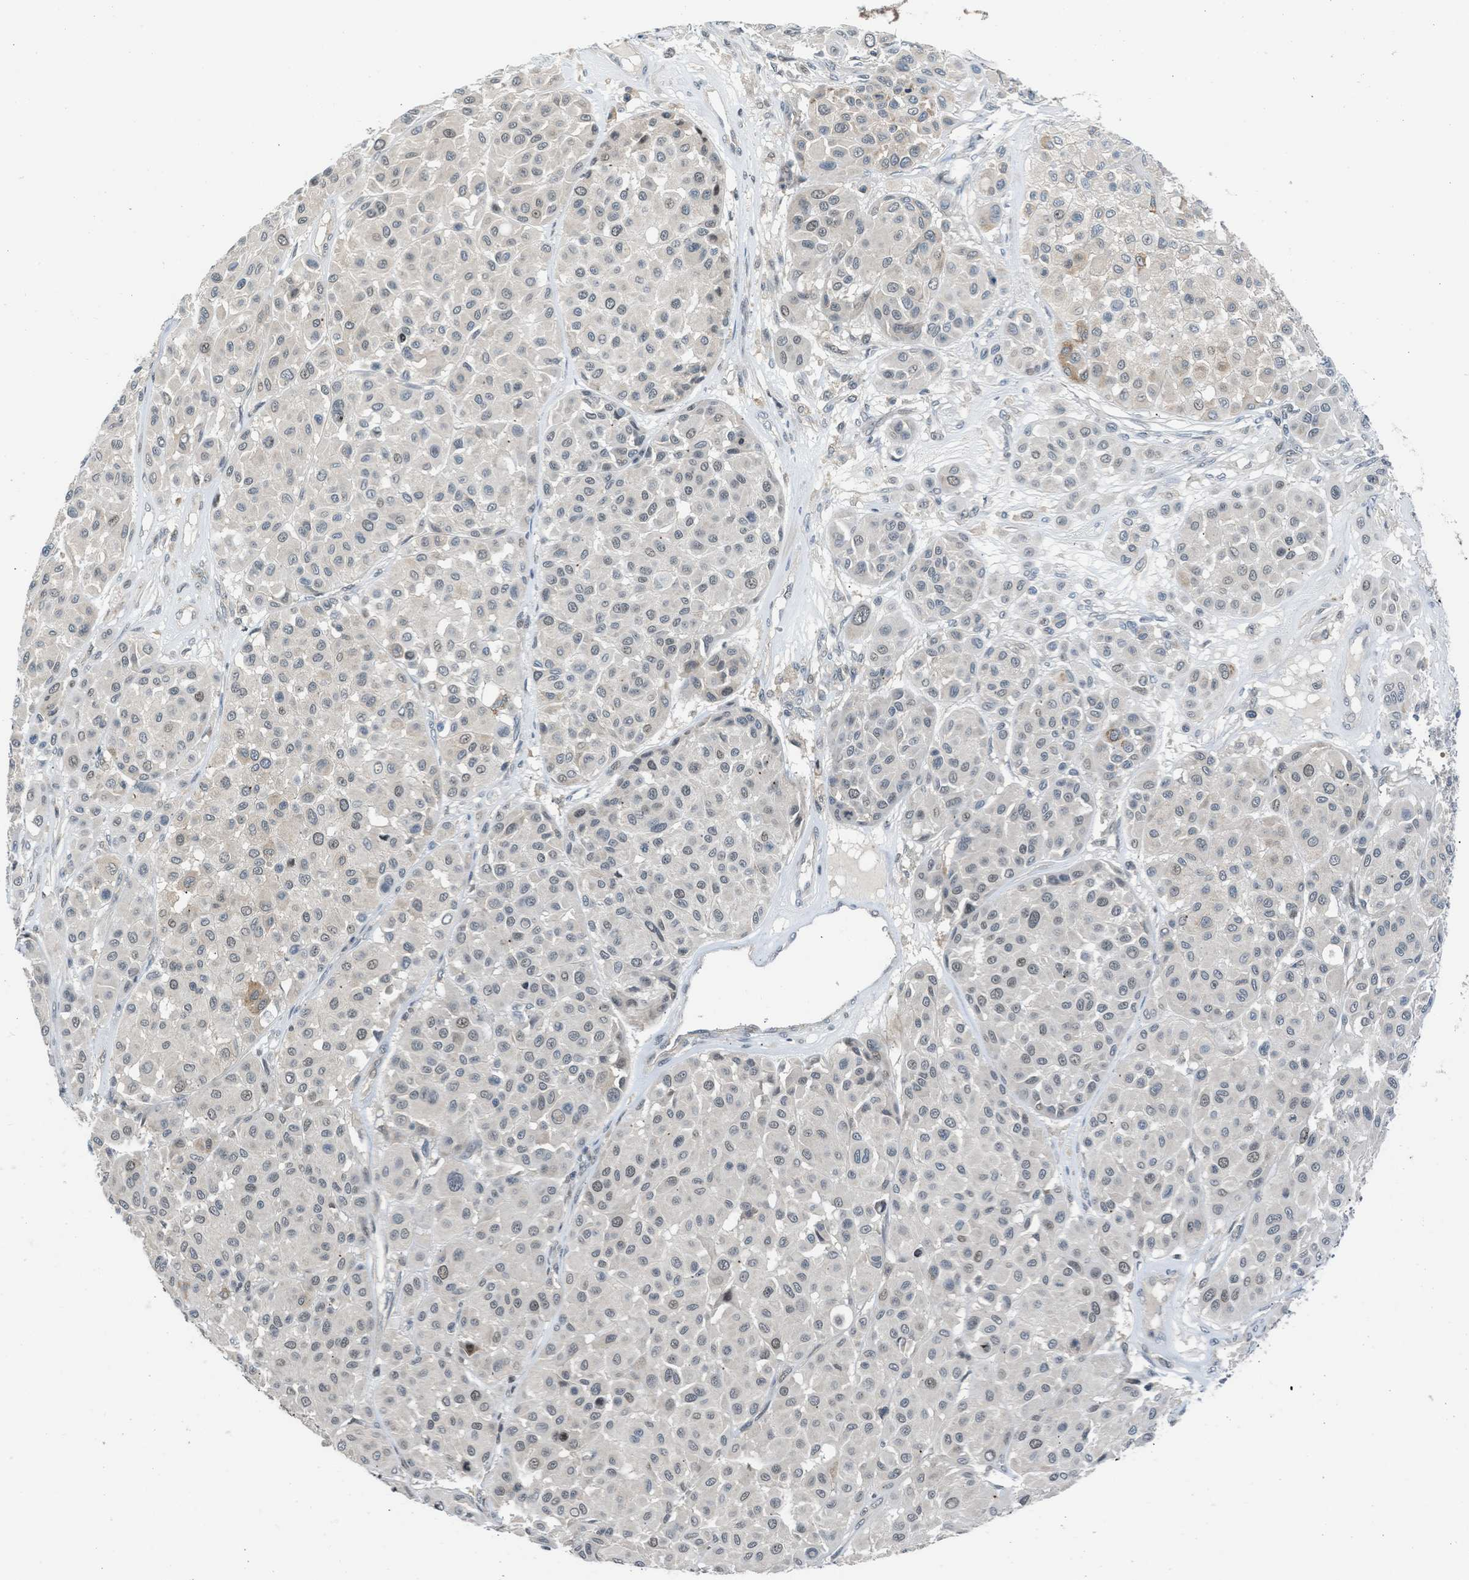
{"staining": {"intensity": "weak", "quantity": "<25%", "location": "nuclear"}, "tissue": "melanoma", "cell_type": "Tumor cells", "image_type": "cancer", "snomed": [{"axis": "morphology", "description": "Malignant melanoma, Metastatic site"}, {"axis": "topography", "description": "Soft tissue"}], "caption": "High power microscopy micrograph of an IHC micrograph of malignant melanoma (metastatic site), revealing no significant positivity in tumor cells. (Immunohistochemistry, brightfield microscopy, high magnification).", "gene": "TTBK2", "patient": {"sex": "male", "age": 41}}